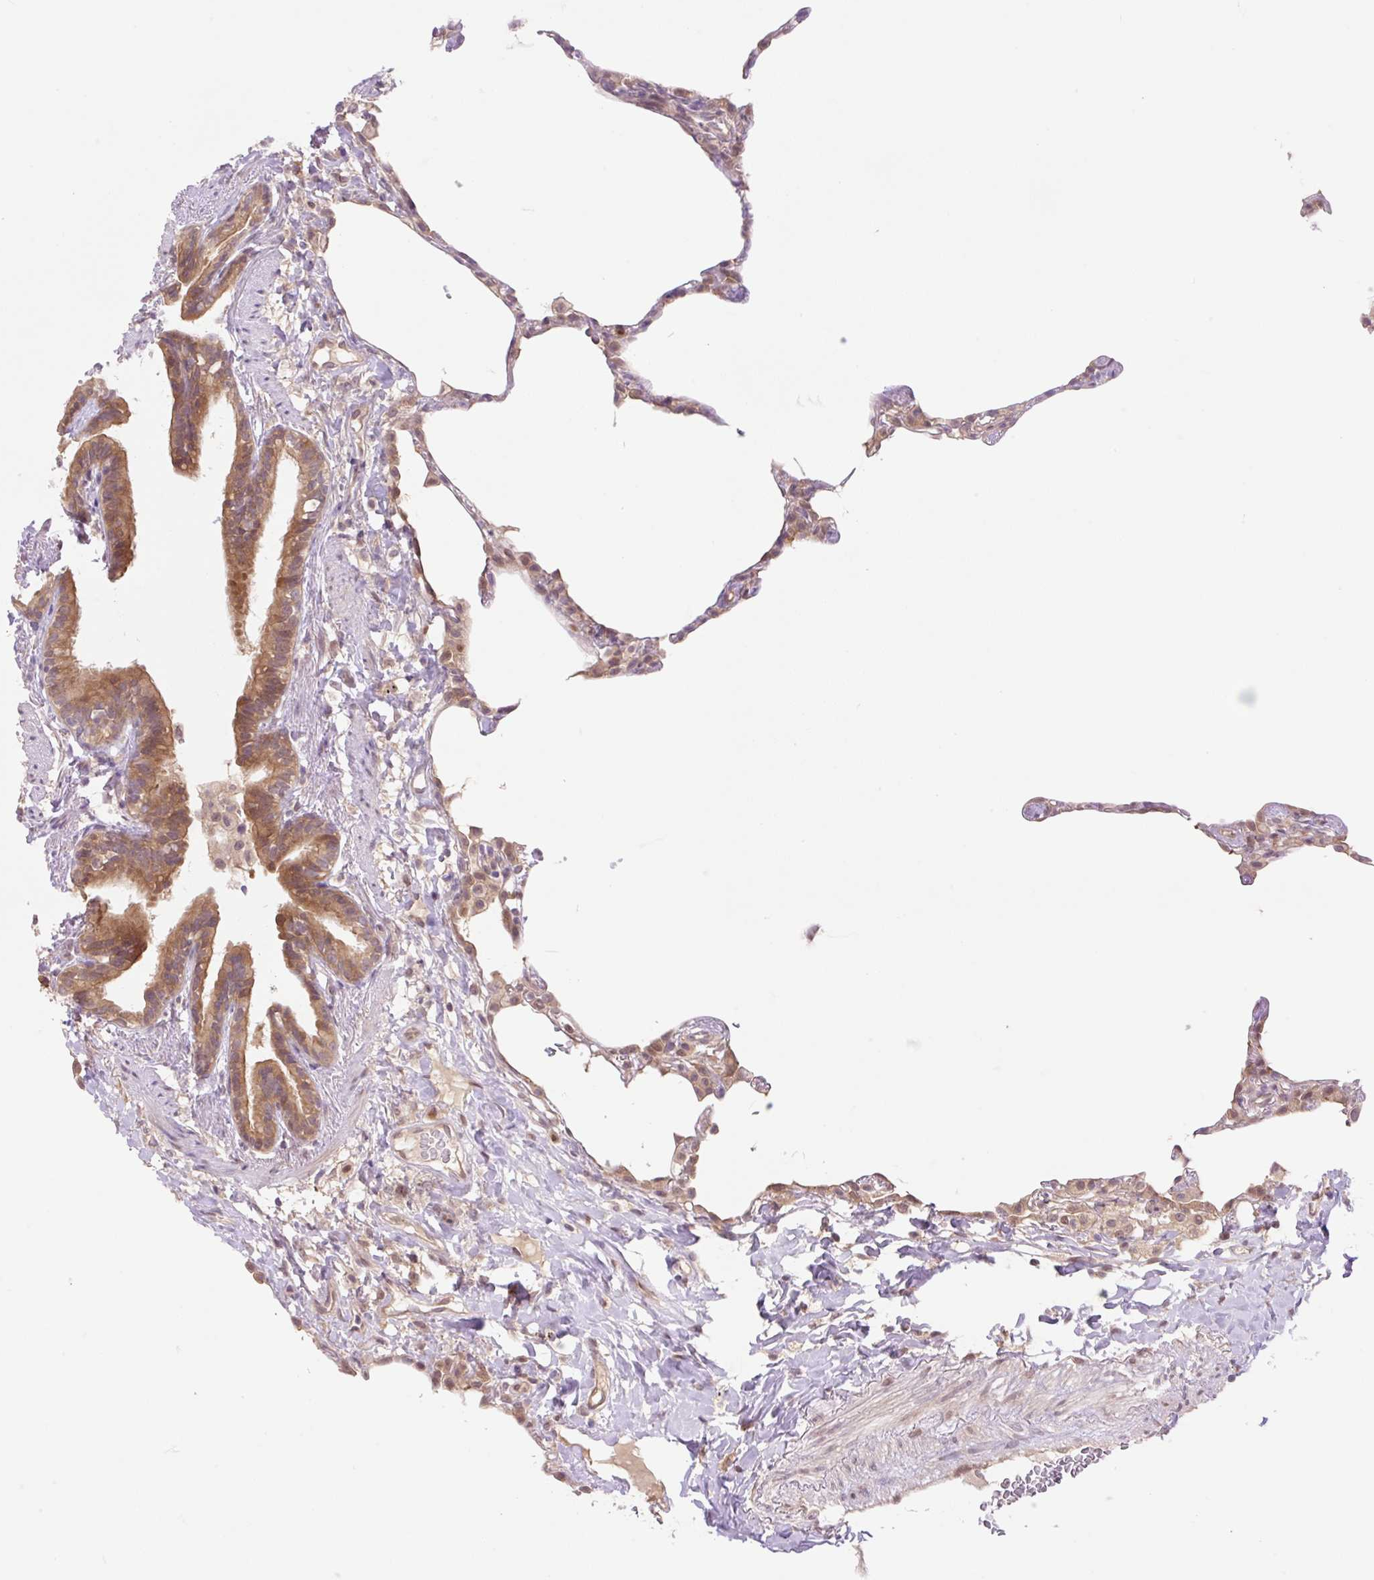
{"staining": {"intensity": "moderate", "quantity": "<25%", "location": "cytoplasmic/membranous,nuclear"}, "tissue": "lung", "cell_type": "Alveolar cells", "image_type": "normal", "snomed": [{"axis": "morphology", "description": "Normal tissue, NOS"}, {"axis": "topography", "description": "Lung"}], "caption": "Immunohistochemical staining of normal human lung exhibits <25% levels of moderate cytoplasmic/membranous,nuclear protein positivity in approximately <25% of alveolar cells.", "gene": "VPS25", "patient": {"sex": "female", "age": 57}}